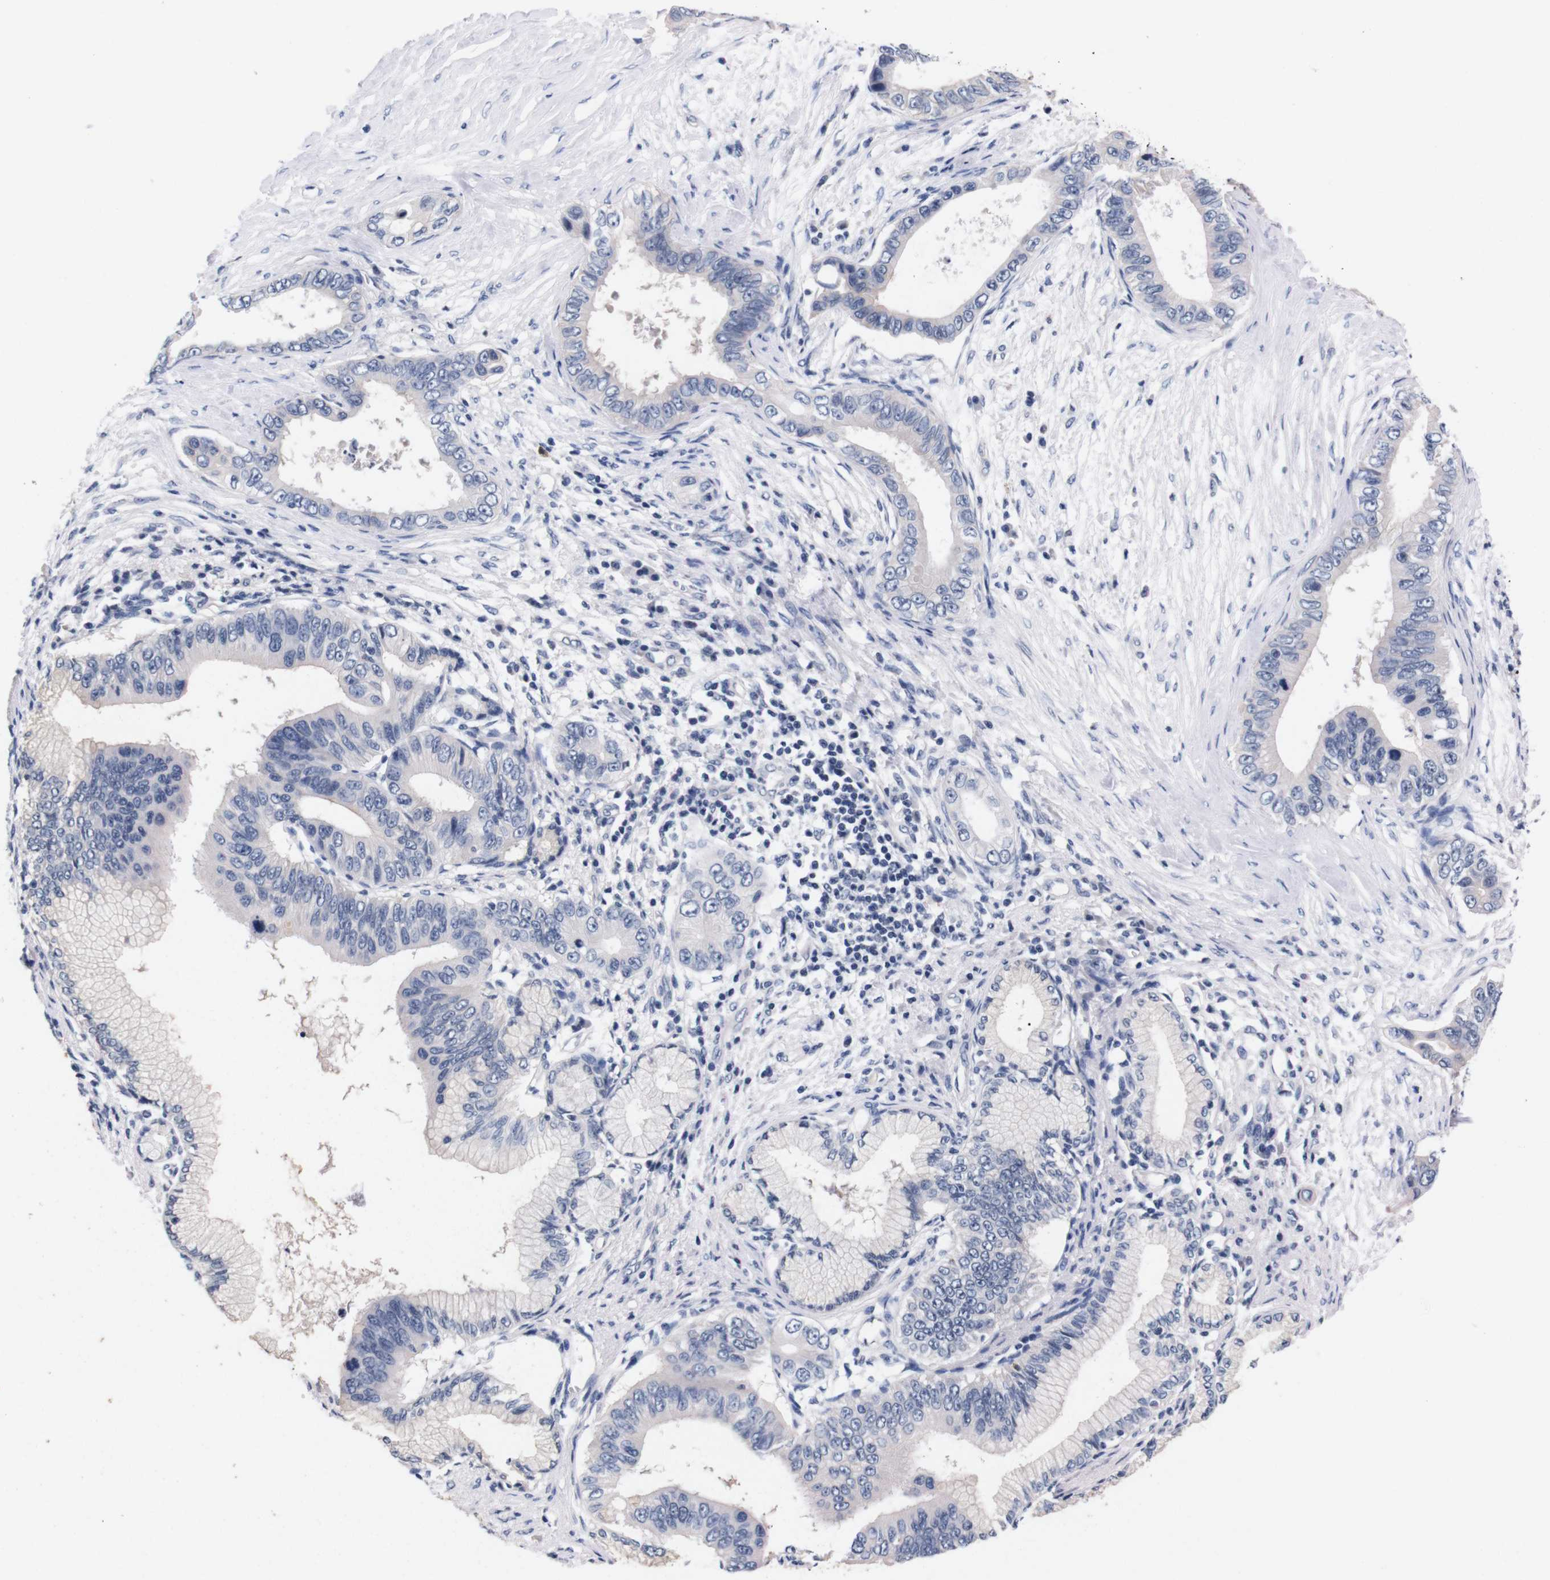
{"staining": {"intensity": "negative", "quantity": "none", "location": "none"}, "tissue": "pancreatic cancer", "cell_type": "Tumor cells", "image_type": "cancer", "snomed": [{"axis": "morphology", "description": "Adenocarcinoma, NOS"}, {"axis": "topography", "description": "Pancreas"}], "caption": "The IHC image has no significant staining in tumor cells of pancreatic cancer (adenocarcinoma) tissue. Nuclei are stained in blue.", "gene": "TNFRSF21", "patient": {"sex": "male", "age": 77}}